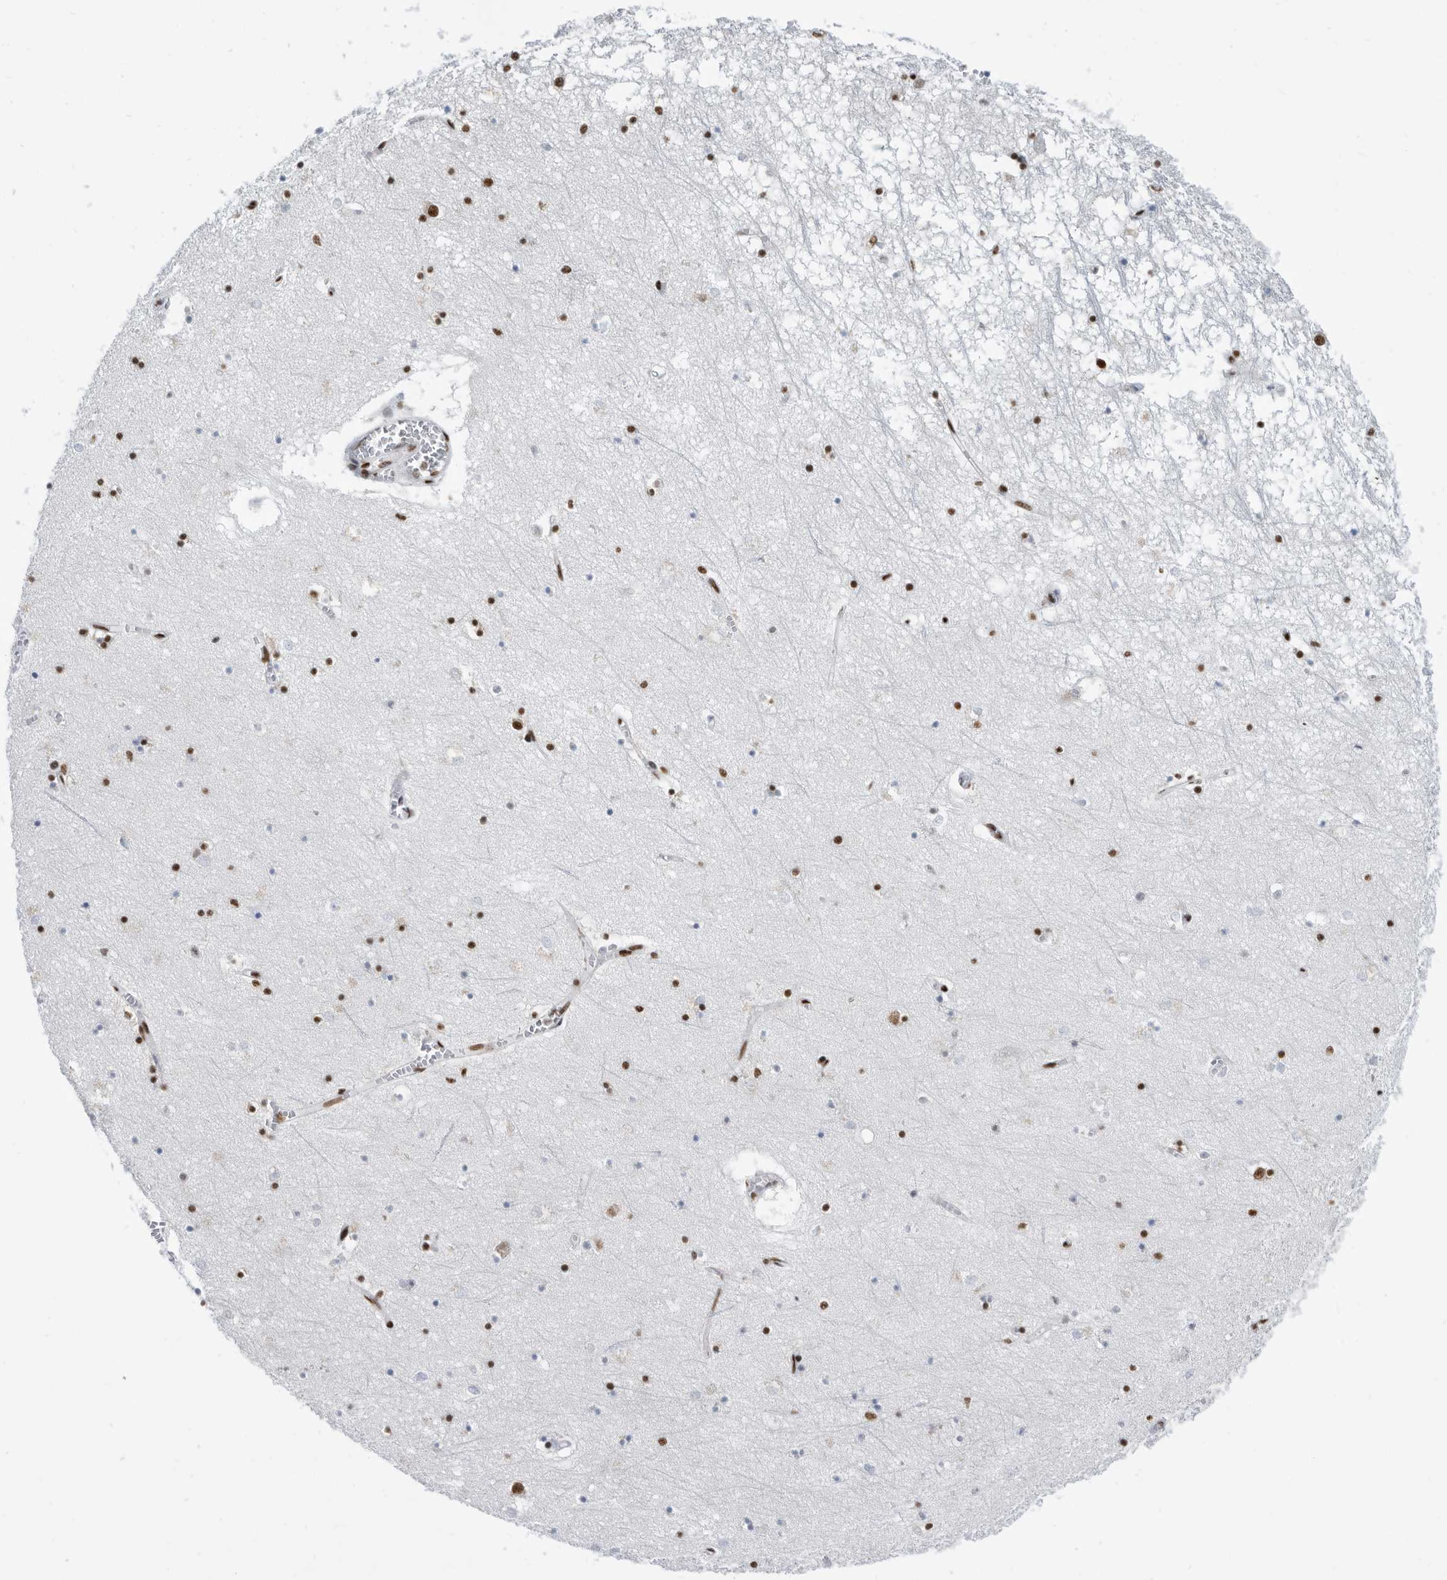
{"staining": {"intensity": "strong", "quantity": "25%-75%", "location": "nuclear"}, "tissue": "hippocampus", "cell_type": "Glial cells", "image_type": "normal", "snomed": [{"axis": "morphology", "description": "Normal tissue, NOS"}, {"axis": "topography", "description": "Hippocampus"}], "caption": "Protein staining displays strong nuclear expression in about 25%-75% of glial cells in unremarkable hippocampus. (DAB (3,3'-diaminobenzidine) IHC, brown staining for protein, blue staining for nuclei).", "gene": "SF3A1", "patient": {"sex": "male", "age": 70}}